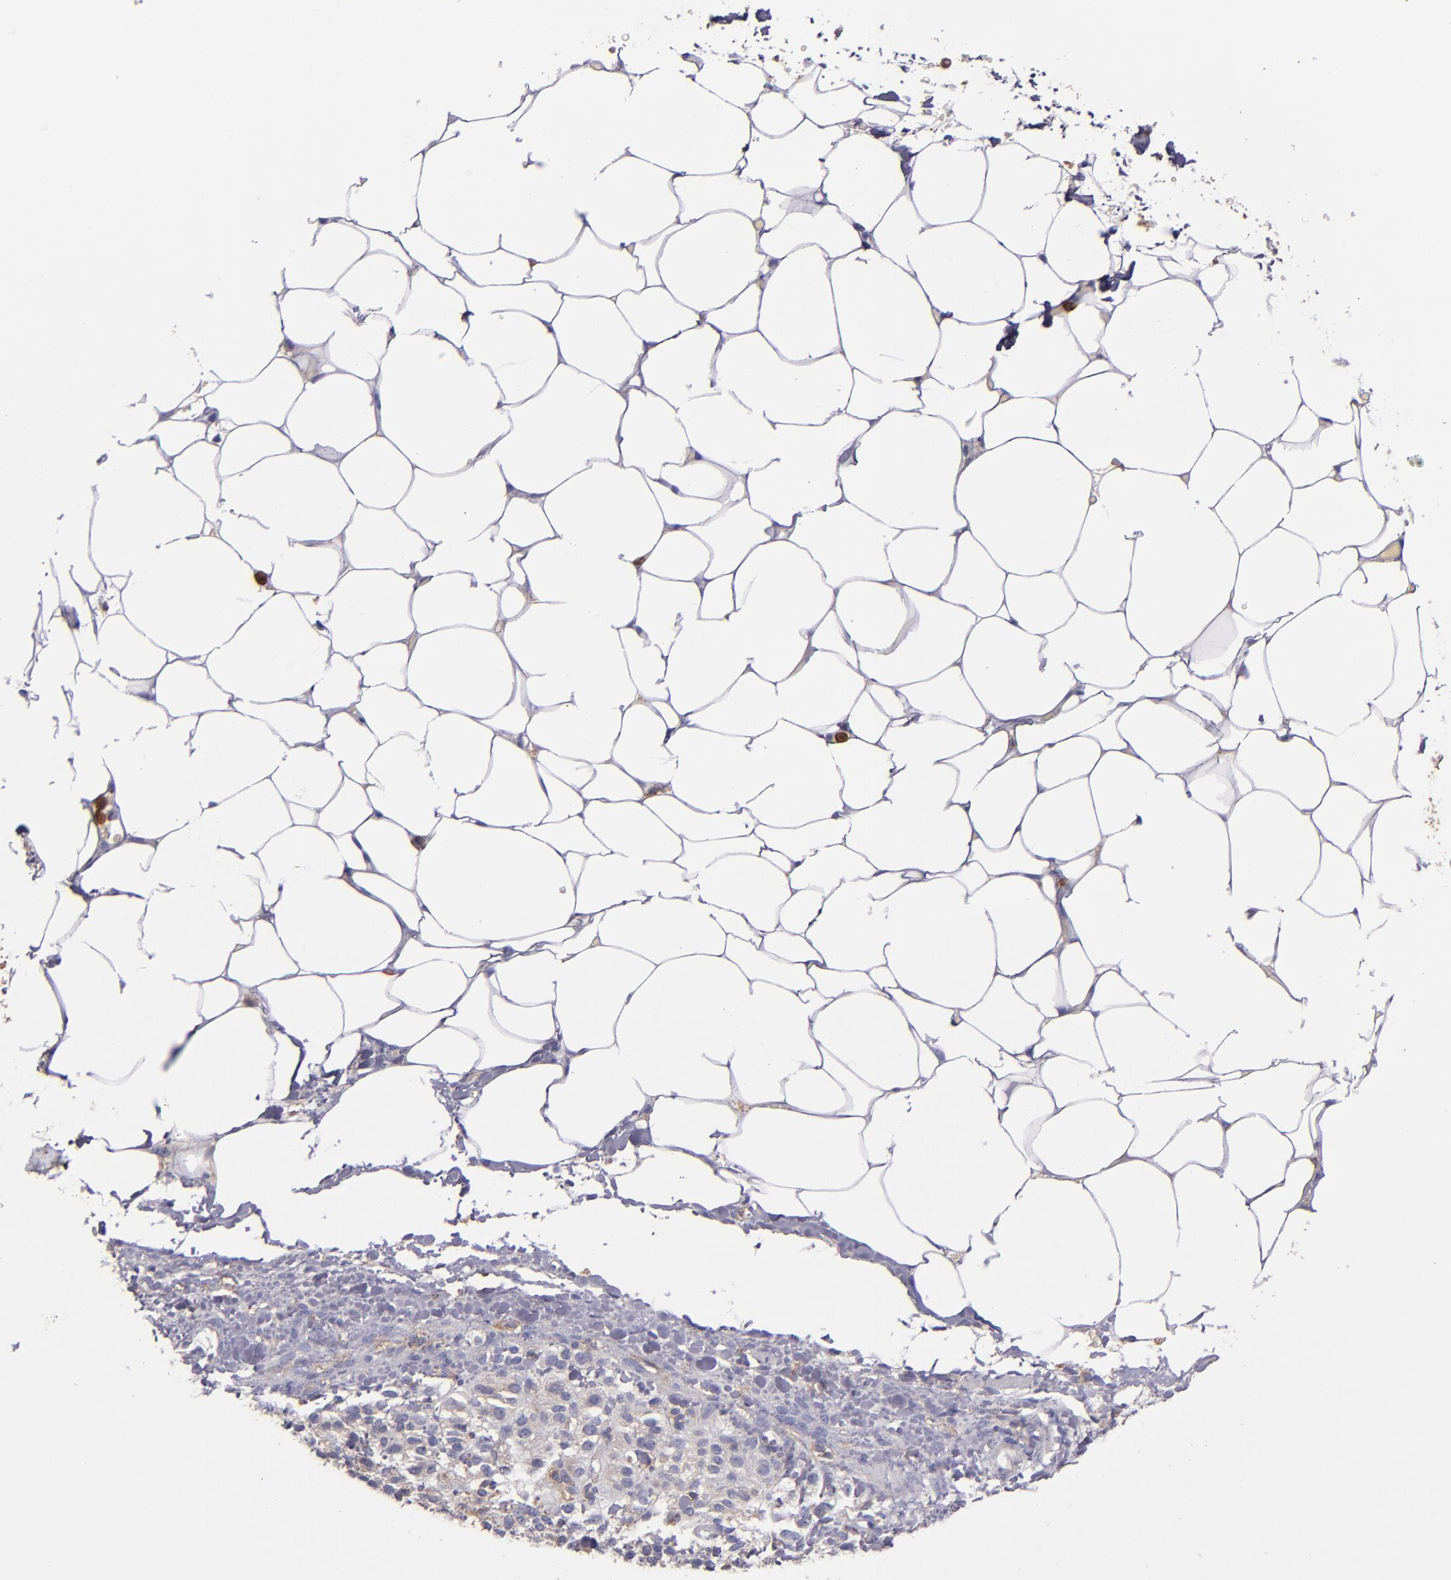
{"staining": {"intensity": "negative", "quantity": "none", "location": "none"}, "tissue": "adrenal gland", "cell_type": "Glandular cells", "image_type": "normal", "snomed": [{"axis": "morphology", "description": "Normal tissue, NOS"}, {"axis": "topography", "description": "Adrenal gland"}], "caption": "The image displays no staining of glandular cells in benign adrenal gland.", "gene": "C5AR1", "patient": {"sex": "male", "age": 35}}